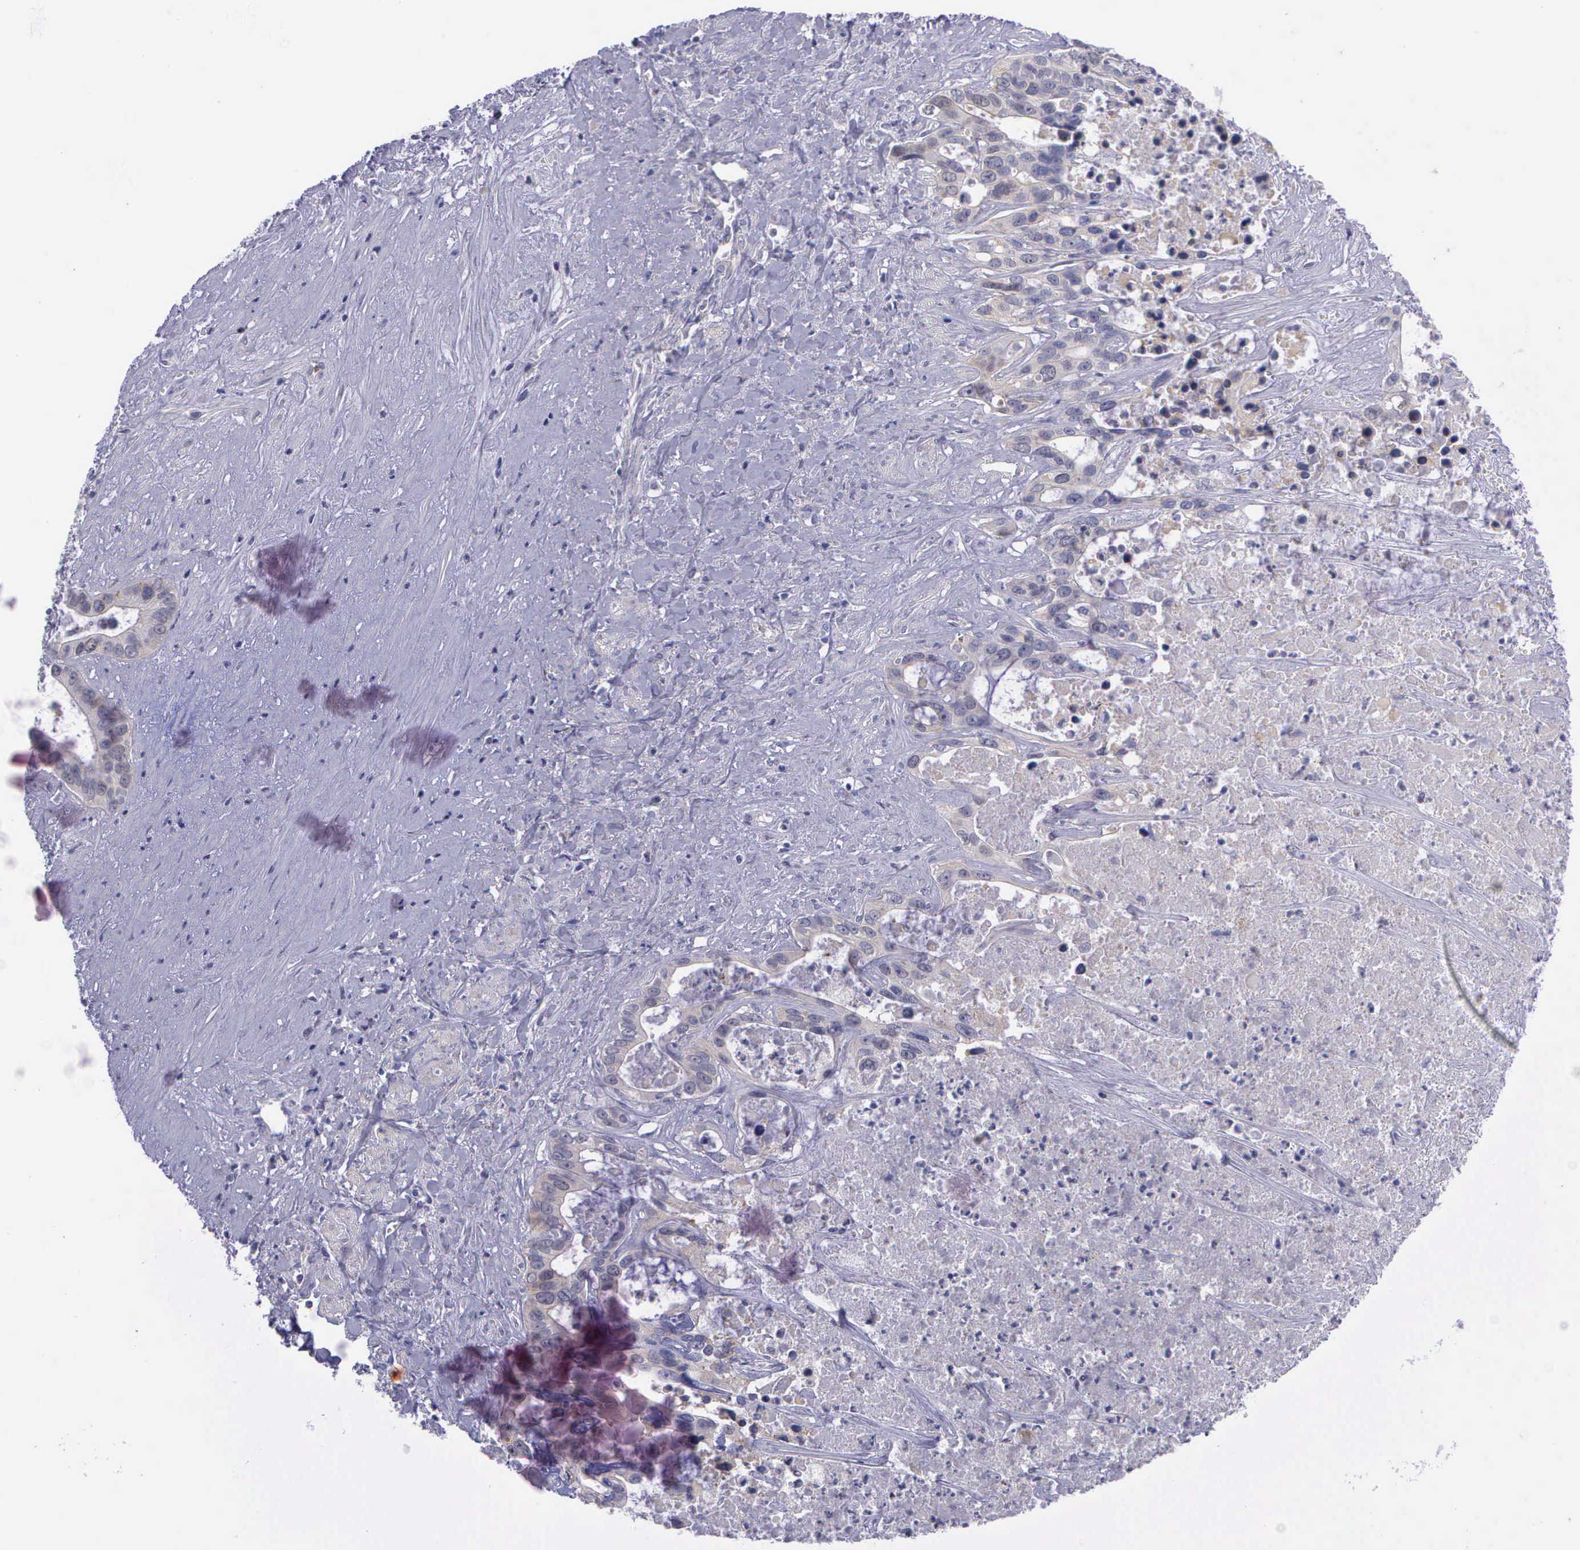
{"staining": {"intensity": "weak", "quantity": "<25%", "location": "nuclear"}, "tissue": "liver cancer", "cell_type": "Tumor cells", "image_type": "cancer", "snomed": [{"axis": "morphology", "description": "Cholangiocarcinoma"}, {"axis": "topography", "description": "Liver"}], "caption": "There is no significant expression in tumor cells of liver cholangiocarcinoma.", "gene": "MICAL3", "patient": {"sex": "female", "age": 65}}